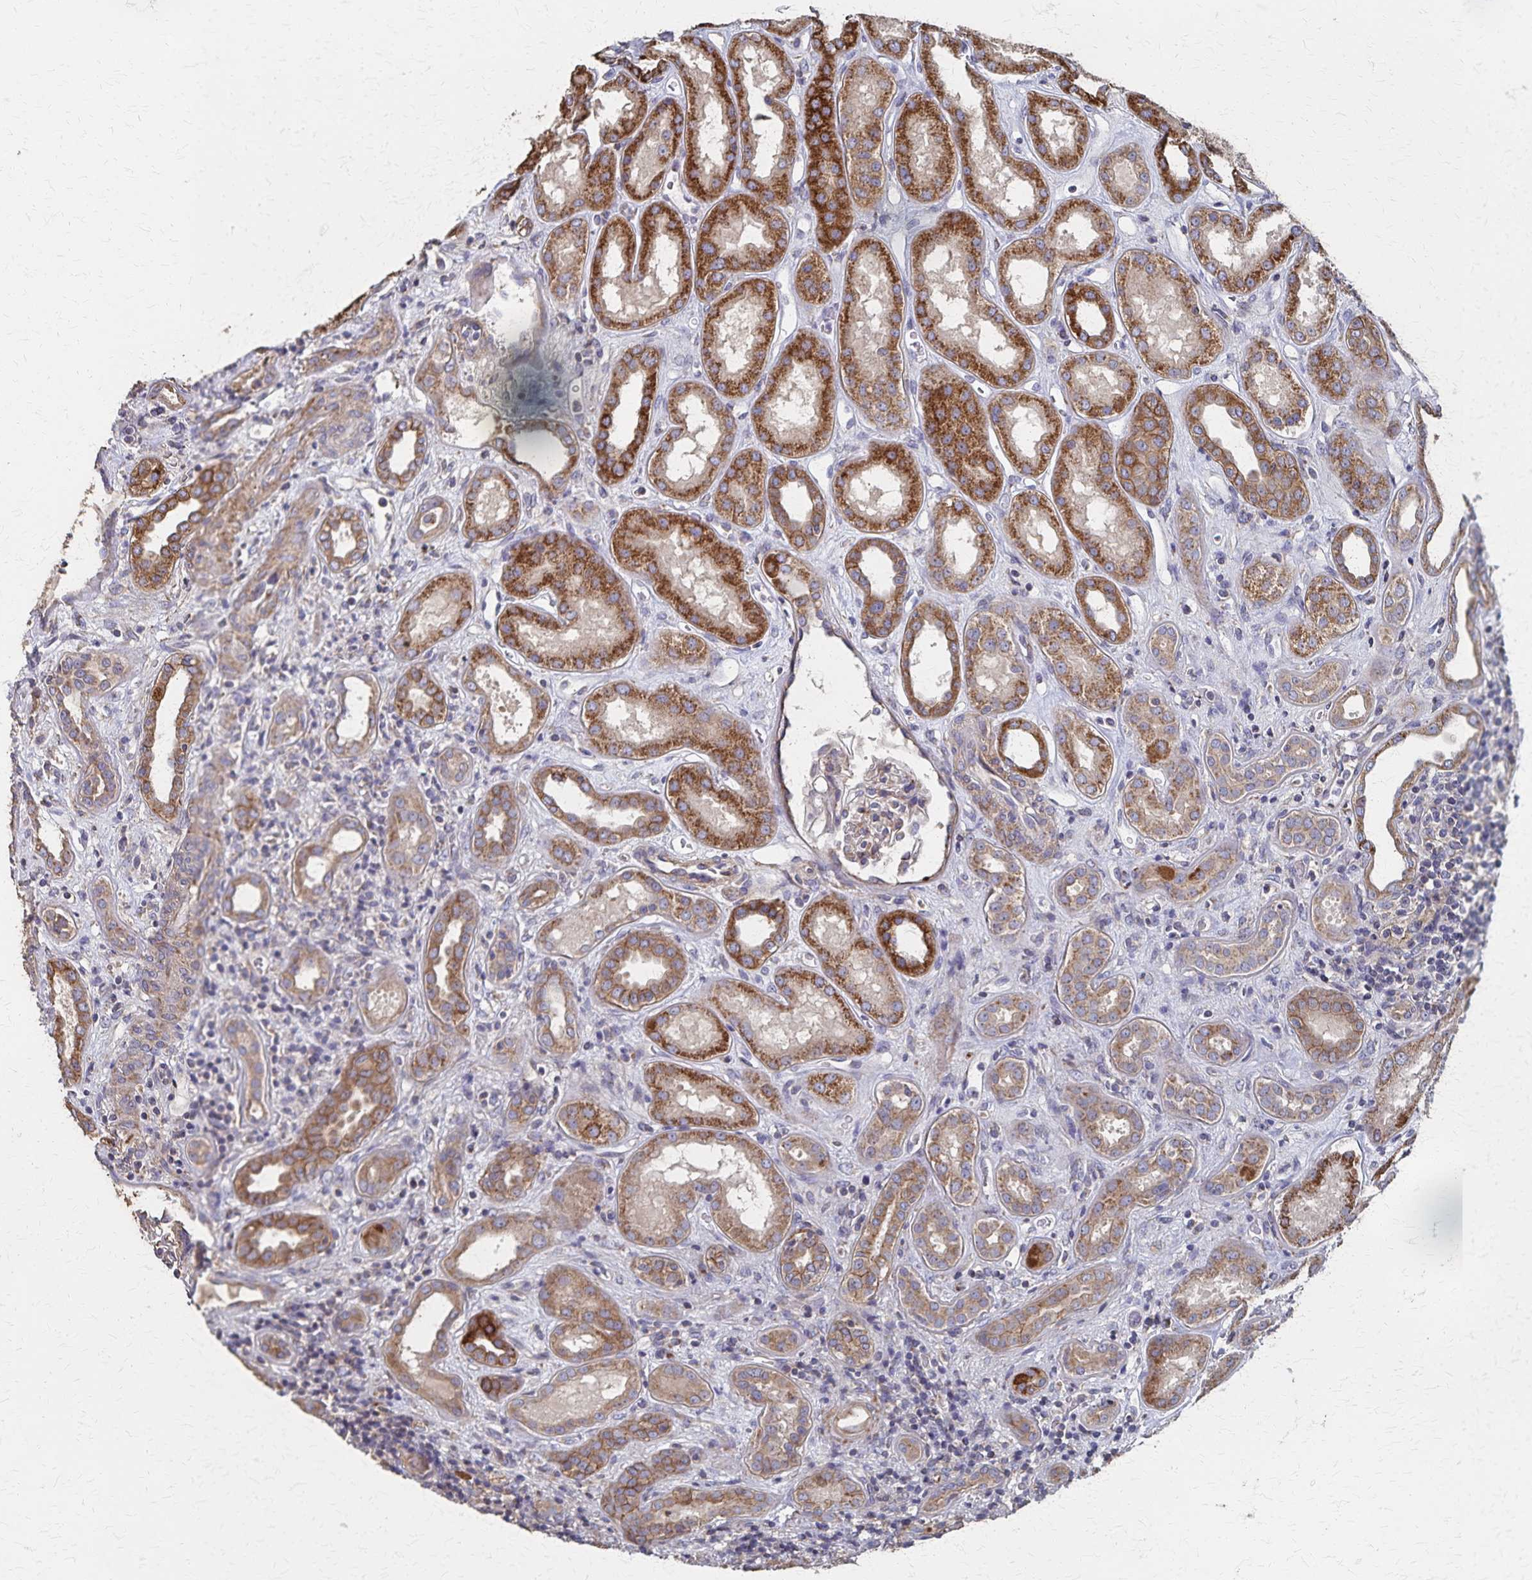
{"staining": {"intensity": "moderate", "quantity": "25%-75%", "location": "cytoplasmic/membranous"}, "tissue": "kidney", "cell_type": "Cells in glomeruli", "image_type": "normal", "snomed": [{"axis": "morphology", "description": "Normal tissue, NOS"}, {"axis": "topography", "description": "Kidney"}], "caption": "IHC (DAB (3,3'-diaminobenzidine)) staining of unremarkable human kidney exhibits moderate cytoplasmic/membranous protein expression in about 25%-75% of cells in glomeruli.", "gene": "PGAP2", "patient": {"sex": "male", "age": 59}}